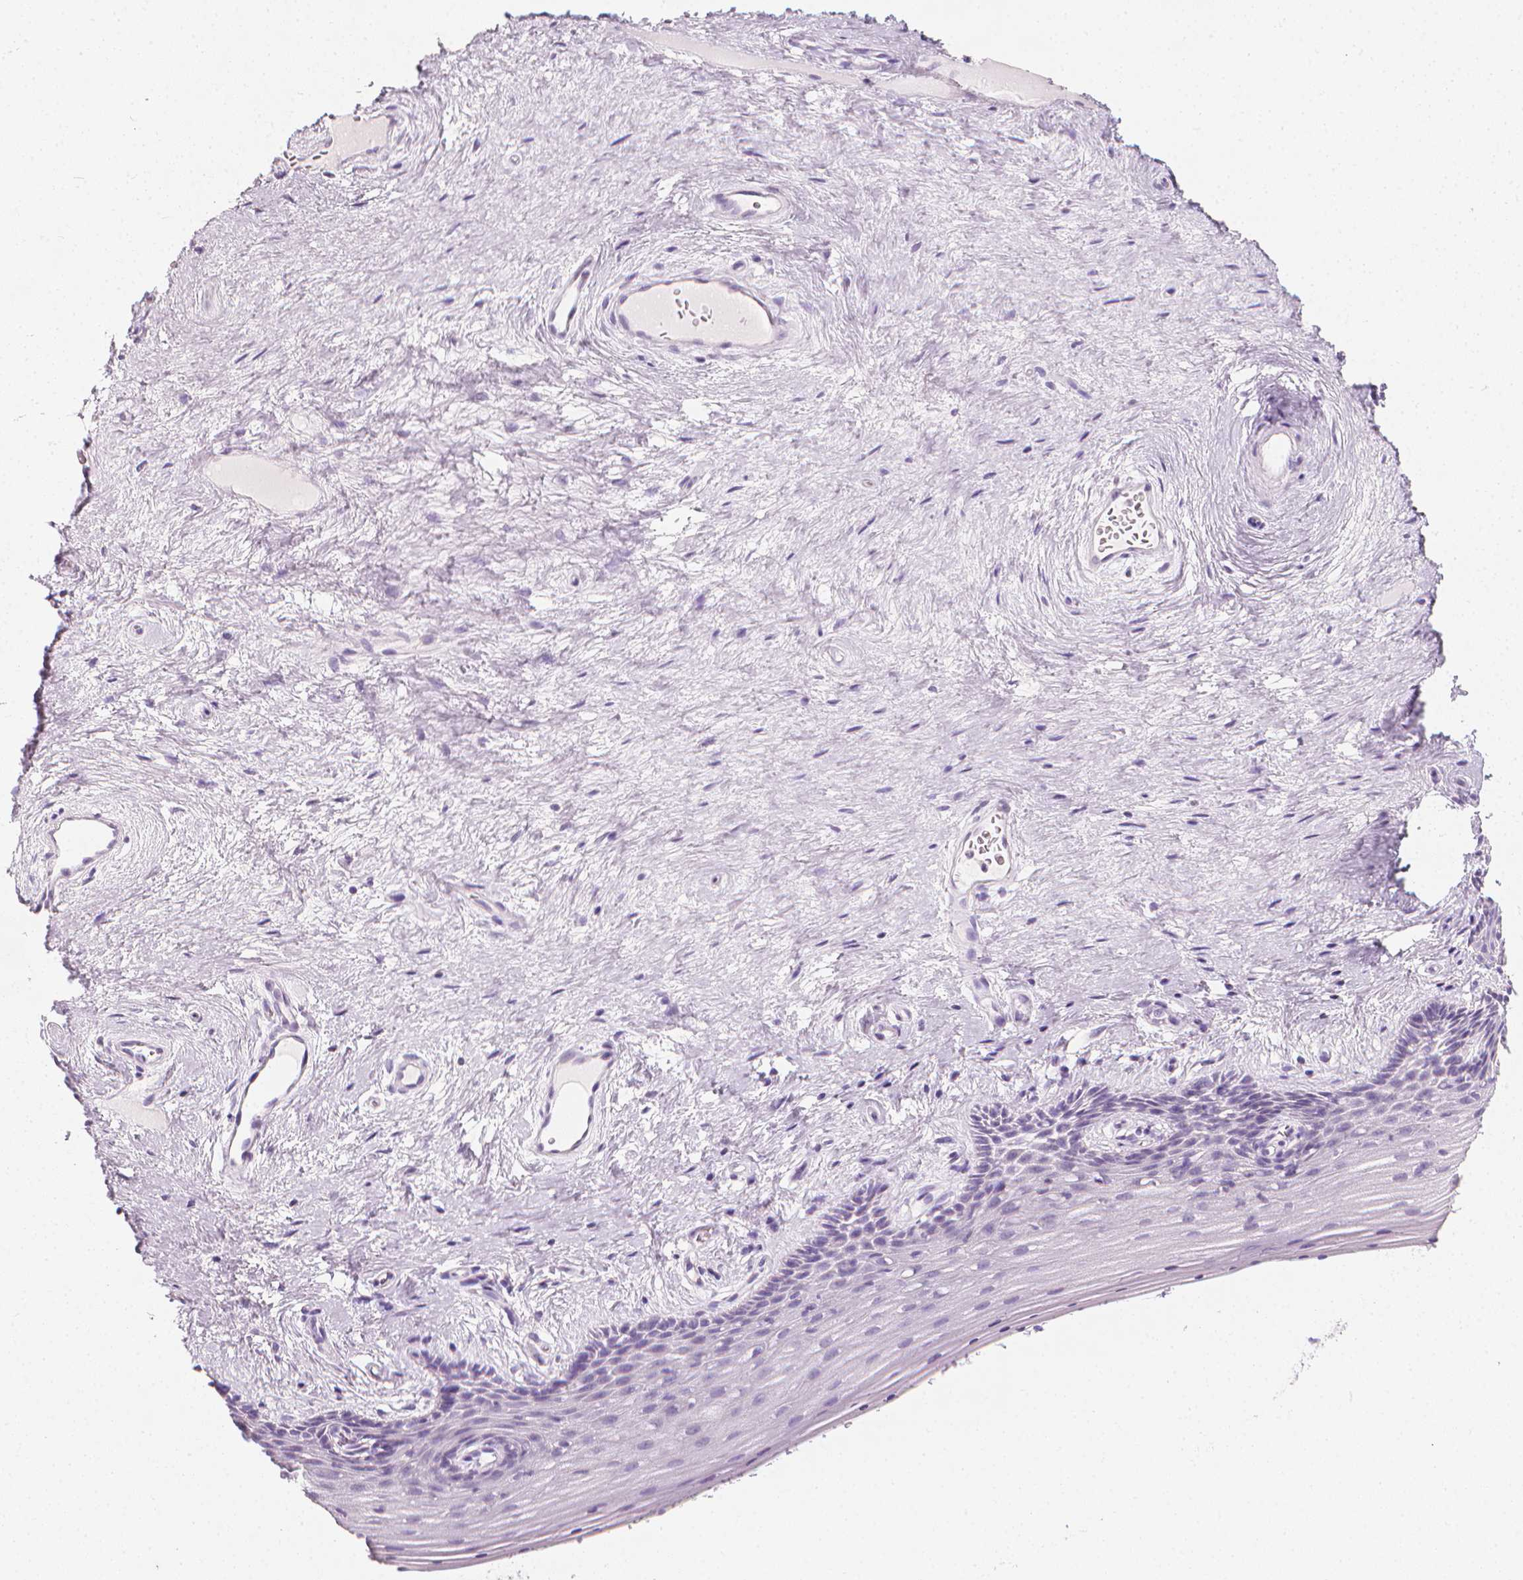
{"staining": {"intensity": "negative", "quantity": "none", "location": "none"}, "tissue": "vagina", "cell_type": "Squamous epithelial cells", "image_type": "normal", "snomed": [{"axis": "morphology", "description": "Normal tissue, NOS"}, {"axis": "topography", "description": "Vagina"}], "caption": "This is an immunohistochemistry image of unremarkable vagina. There is no expression in squamous epithelial cells.", "gene": "DCAF8L1", "patient": {"sex": "female", "age": 45}}